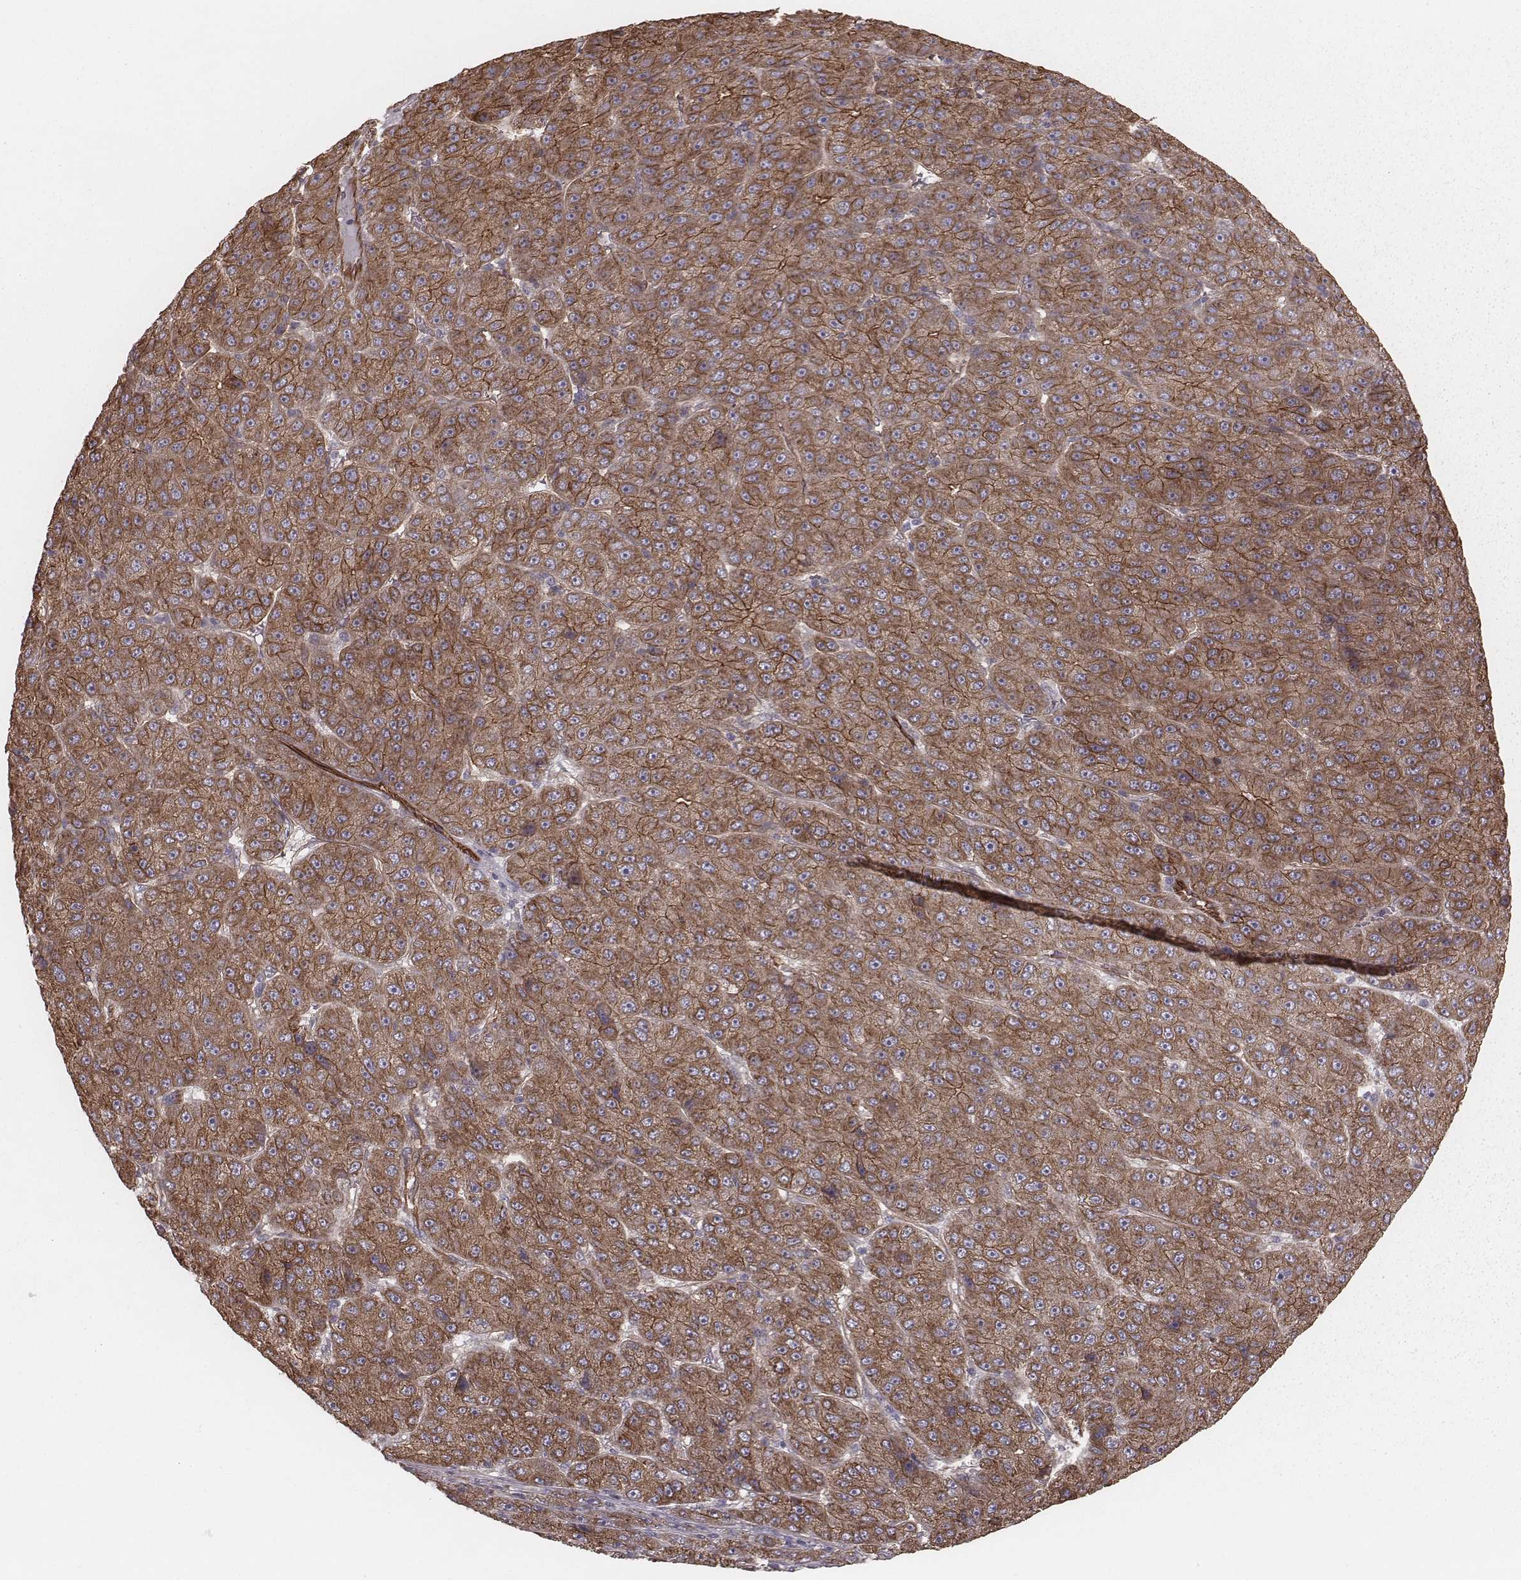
{"staining": {"intensity": "moderate", "quantity": ">75%", "location": "cytoplasmic/membranous"}, "tissue": "liver cancer", "cell_type": "Tumor cells", "image_type": "cancer", "snomed": [{"axis": "morphology", "description": "Carcinoma, Hepatocellular, NOS"}, {"axis": "topography", "description": "Liver"}], "caption": "The image displays a brown stain indicating the presence of a protein in the cytoplasmic/membranous of tumor cells in liver cancer.", "gene": "PALMD", "patient": {"sex": "male", "age": 67}}